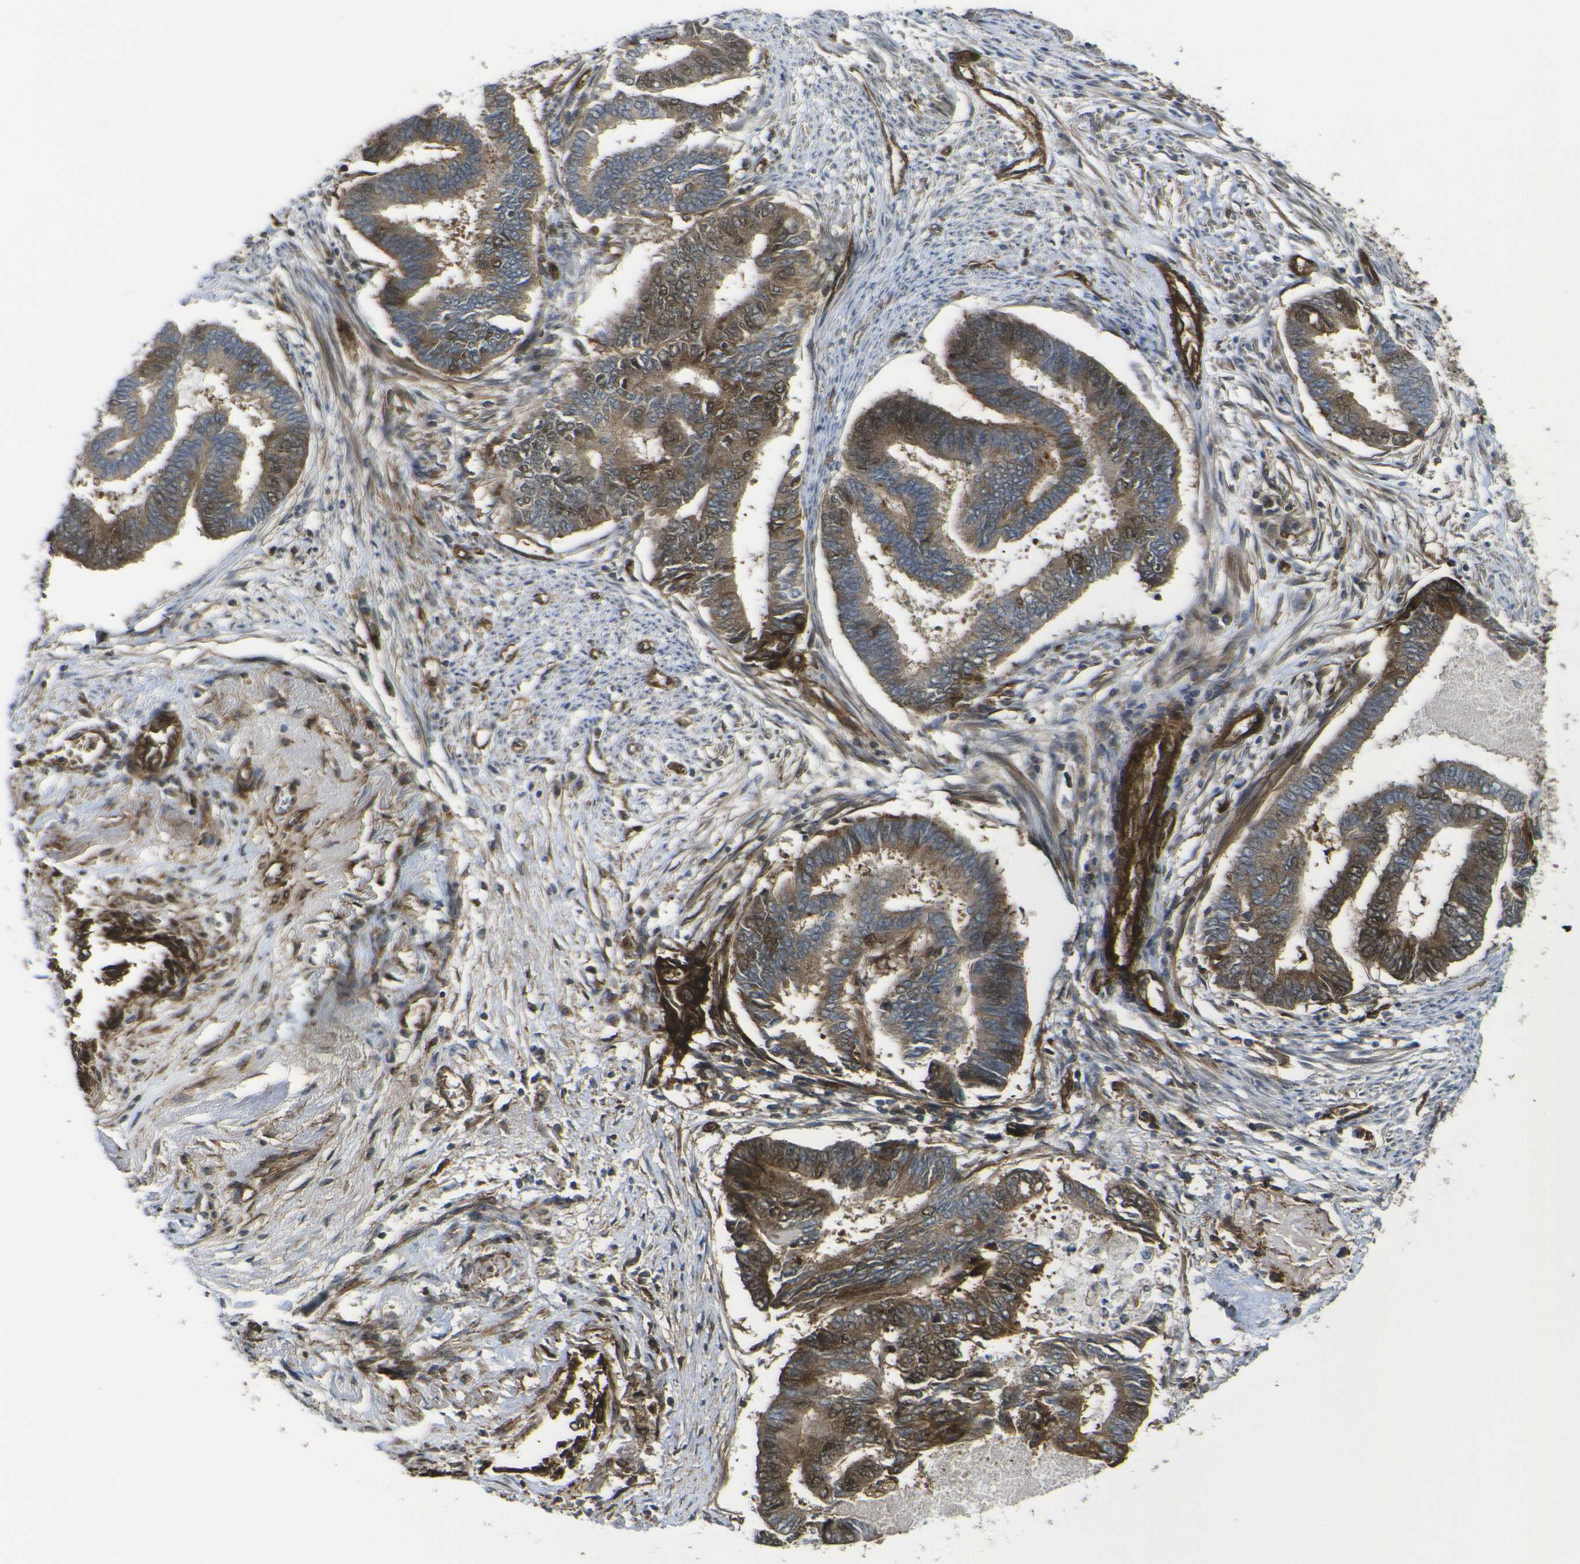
{"staining": {"intensity": "moderate", "quantity": ">75%", "location": "cytoplasmic/membranous,nuclear"}, "tissue": "endometrial cancer", "cell_type": "Tumor cells", "image_type": "cancer", "snomed": [{"axis": "morphology", "description": "Adenocarcinoma, NOS"}, {"axis": "topography", "description": "Endometrium"}], "caption": "Human endometrial cancer (adenocarcinoma) stained with a brown dye displays moderate cytoplasmic/membranous and nuclear positive positivity in about >75% of tumor cells.", "gene": "ECE1", "patient": {"sex": "female", "age": 86}}